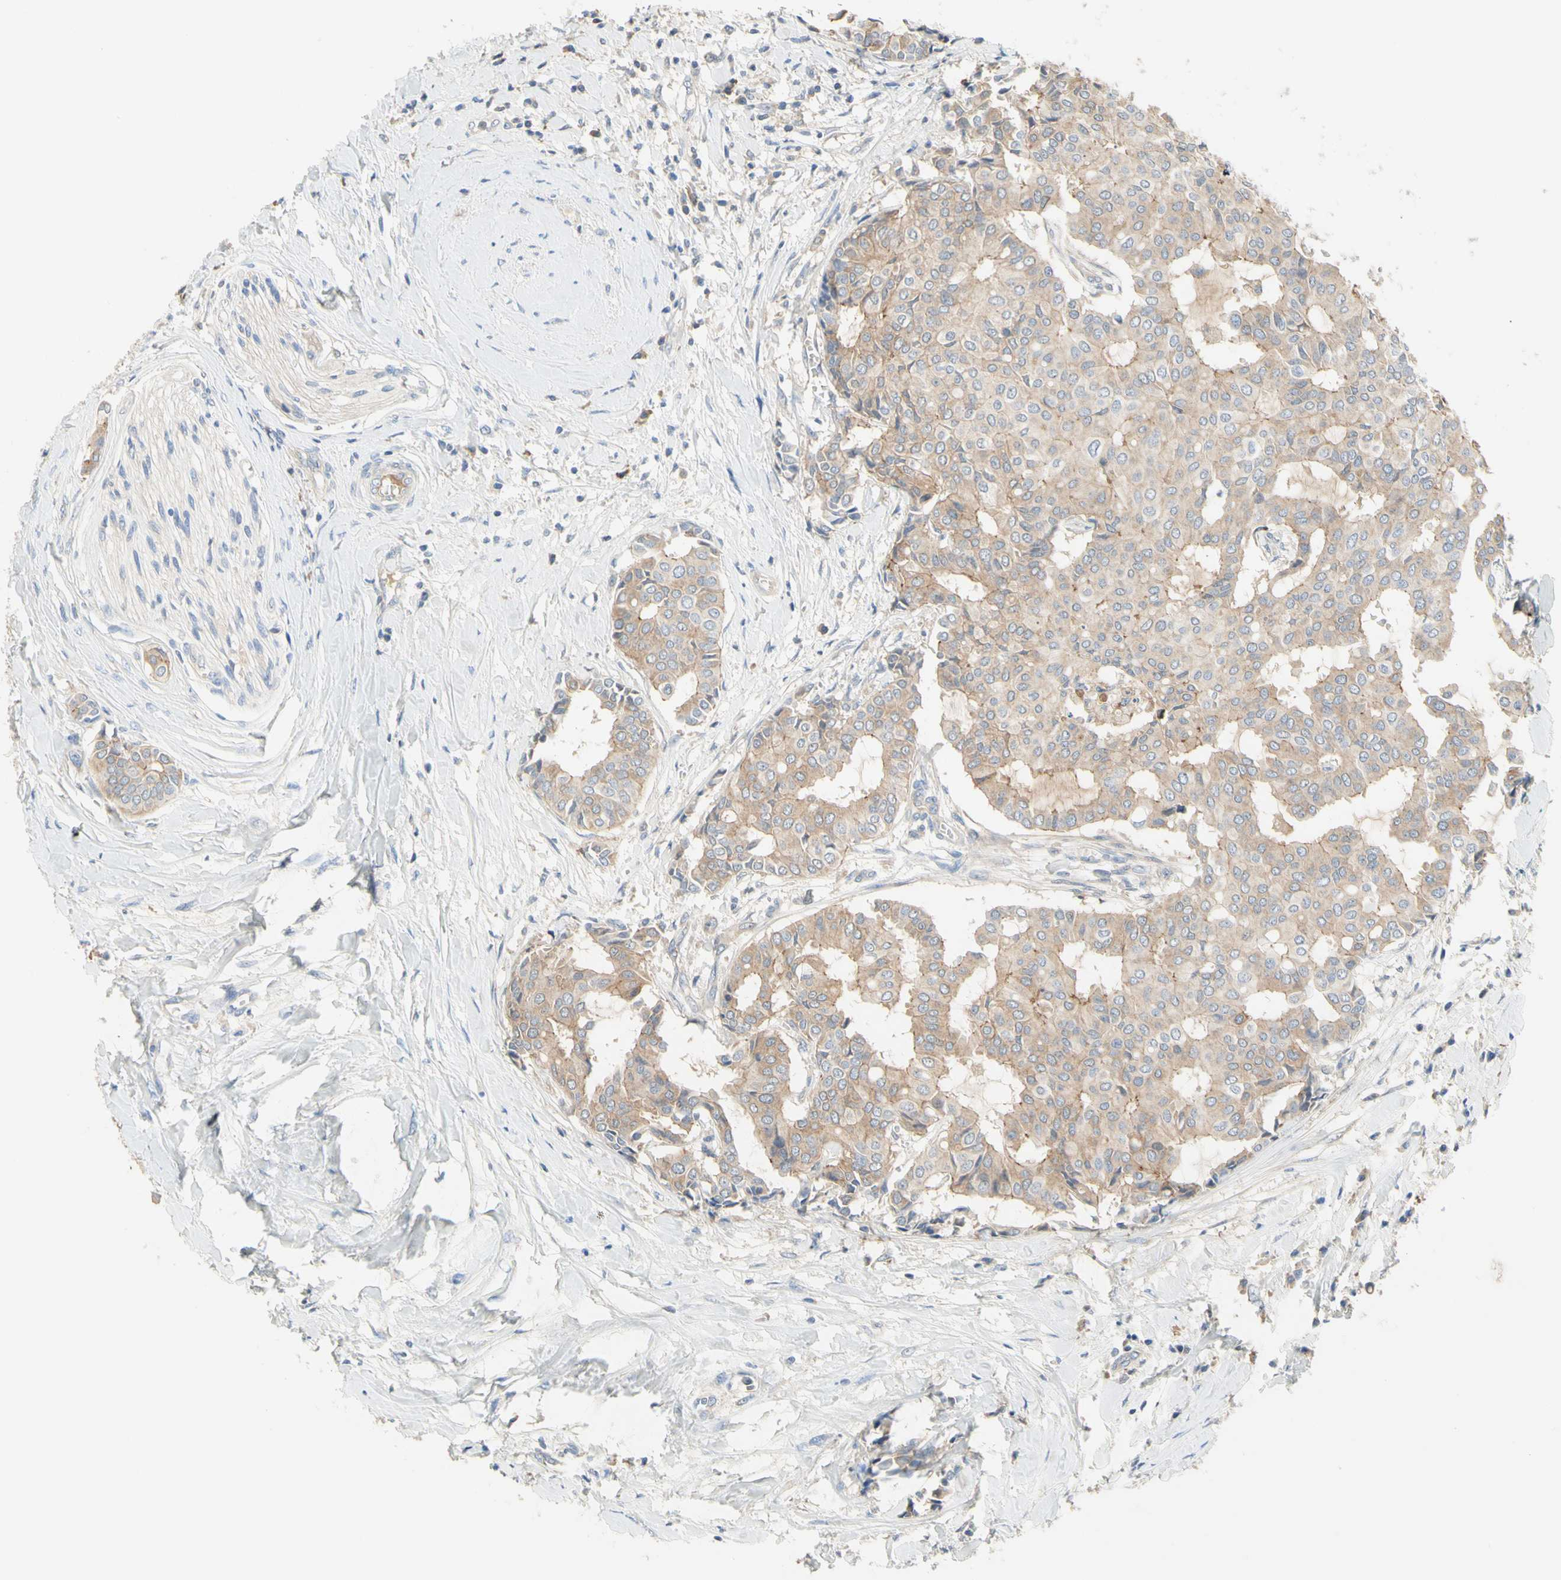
{"staining": {"intensity": "weak", "quantity": ">75%", "location": "cytoplasmic/membranous"}, "tissue": "head and neck cancer", "cell_type": "Tumor cells", "image_type": "cancer", "snomed": [{"axis": "morphology", "description": "Adenocarcinoma, NOS"}, {"axis": "topography", "description": "Salivary gland"}, {"axis": "topography", "description": "Head-Neck"}], "caption": "Immunohistochemistry (IHC) histopathology image of head and neck adenocarcinoma stained for a protein (brown), which demonstrates low levels of weak cytoplasmic/membranous staining in approximately >75% of tumor cells.", "gene": "NECTIN4", "patient": {"sex": "female", "age": 59}}